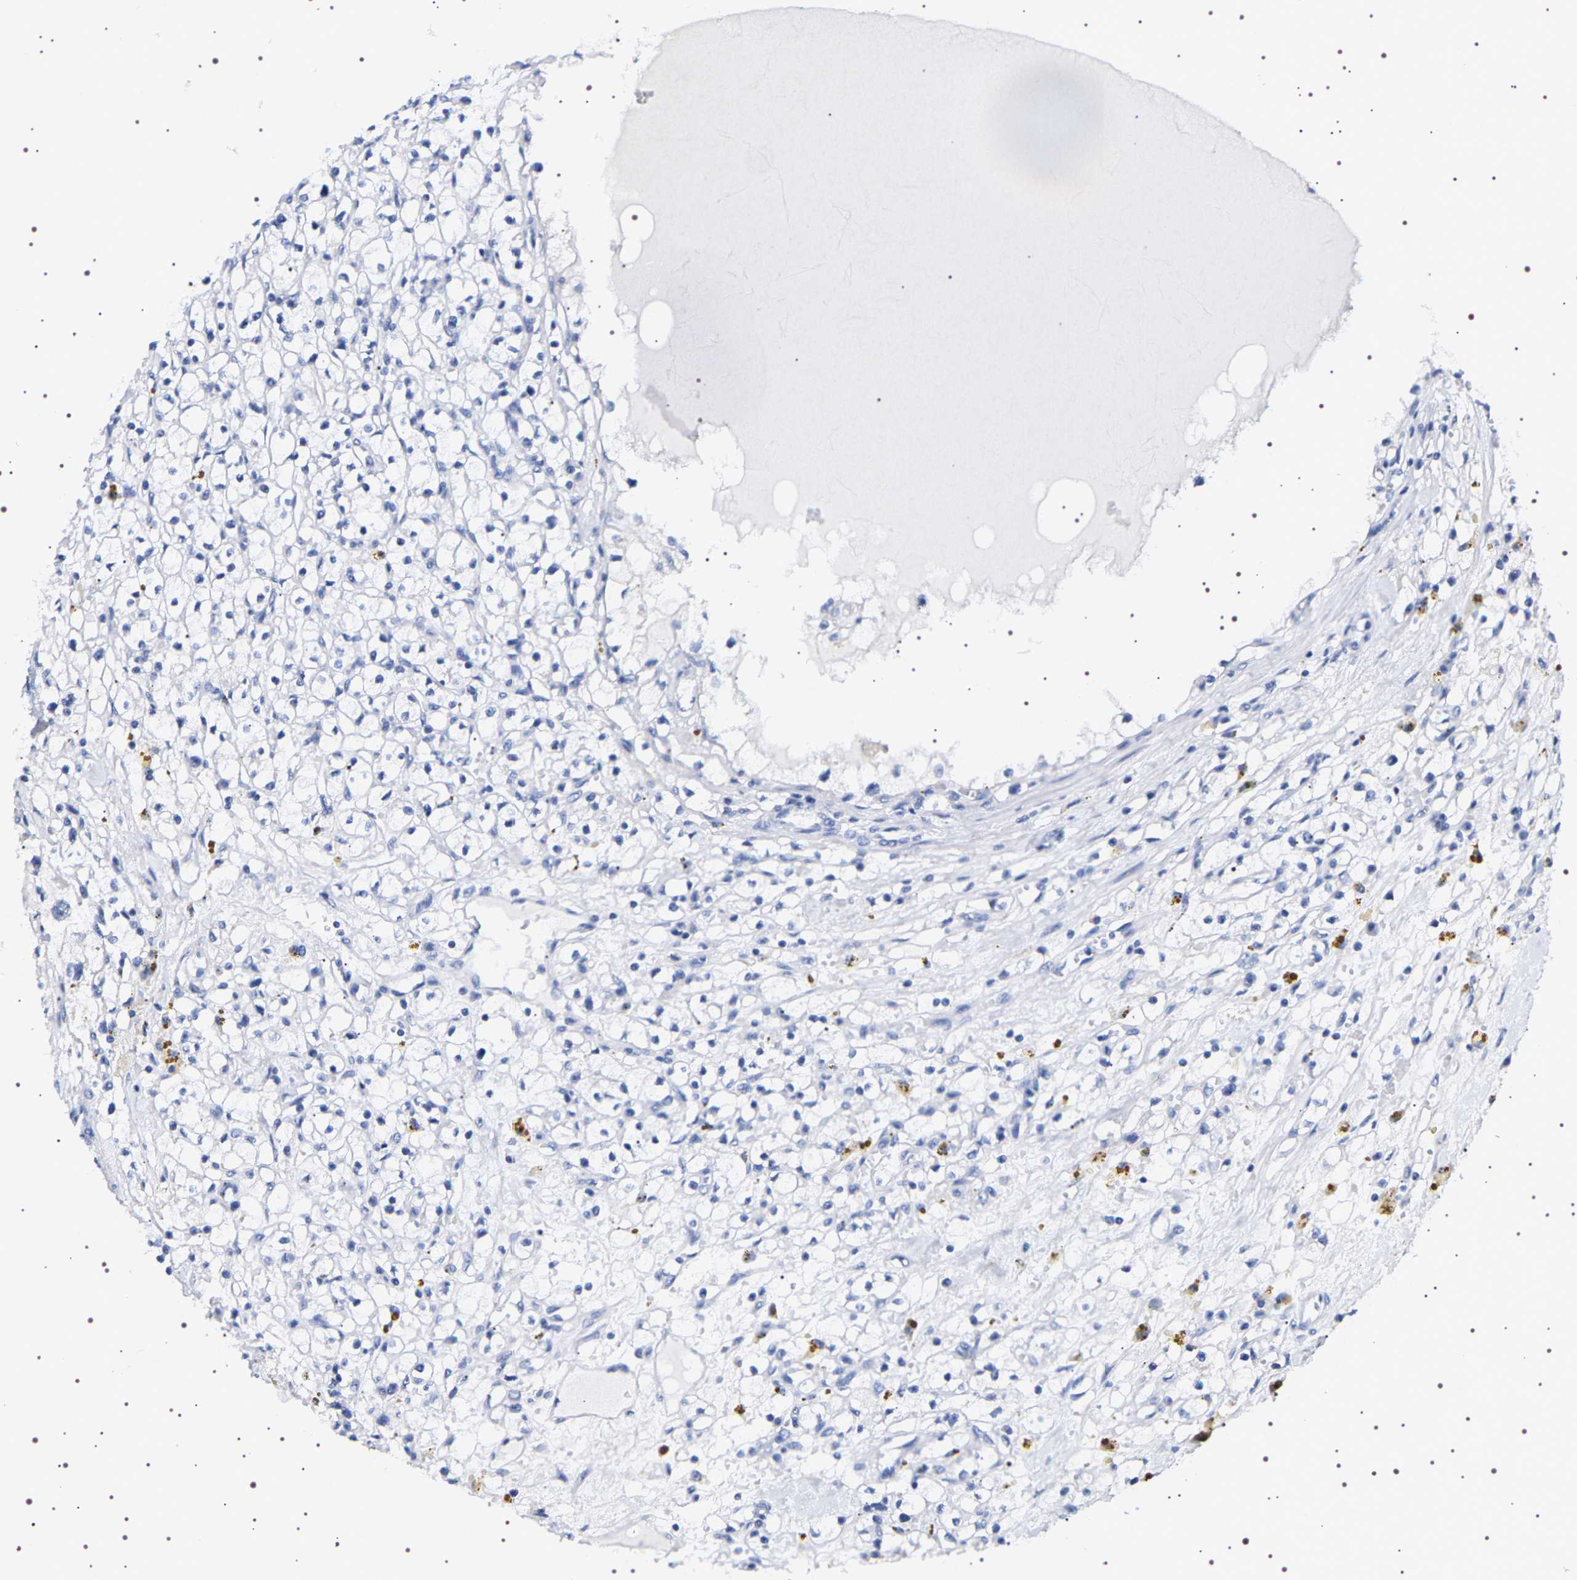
{"staining": {"intensity": "negative", "quantity": "none", "location": "none"}, "tissue": "renal cancer", "cell_type": "Tumor cells", "image_type": "cancer", "snomed": [{"axis": "morphology", "description": "Adenocarcinoma, NOS"}, {"axis": "topography", "description": "Kidney"}], "caption": "Immunohistochemistry (IHC) photomicrograph of renal cancer (adenocarcinoma) stained for a protein (brown), which exhibits no staining in tumor cells. The staining was performed using DAB (3,3'-diaminobenzidine) to visualize the protein expression in brown, while the nuclei were stained in blue with hematoxylin (Magnification: 20x).", "gene": "UBQLN3", "patient": {"sex": "male", "age": 56}}